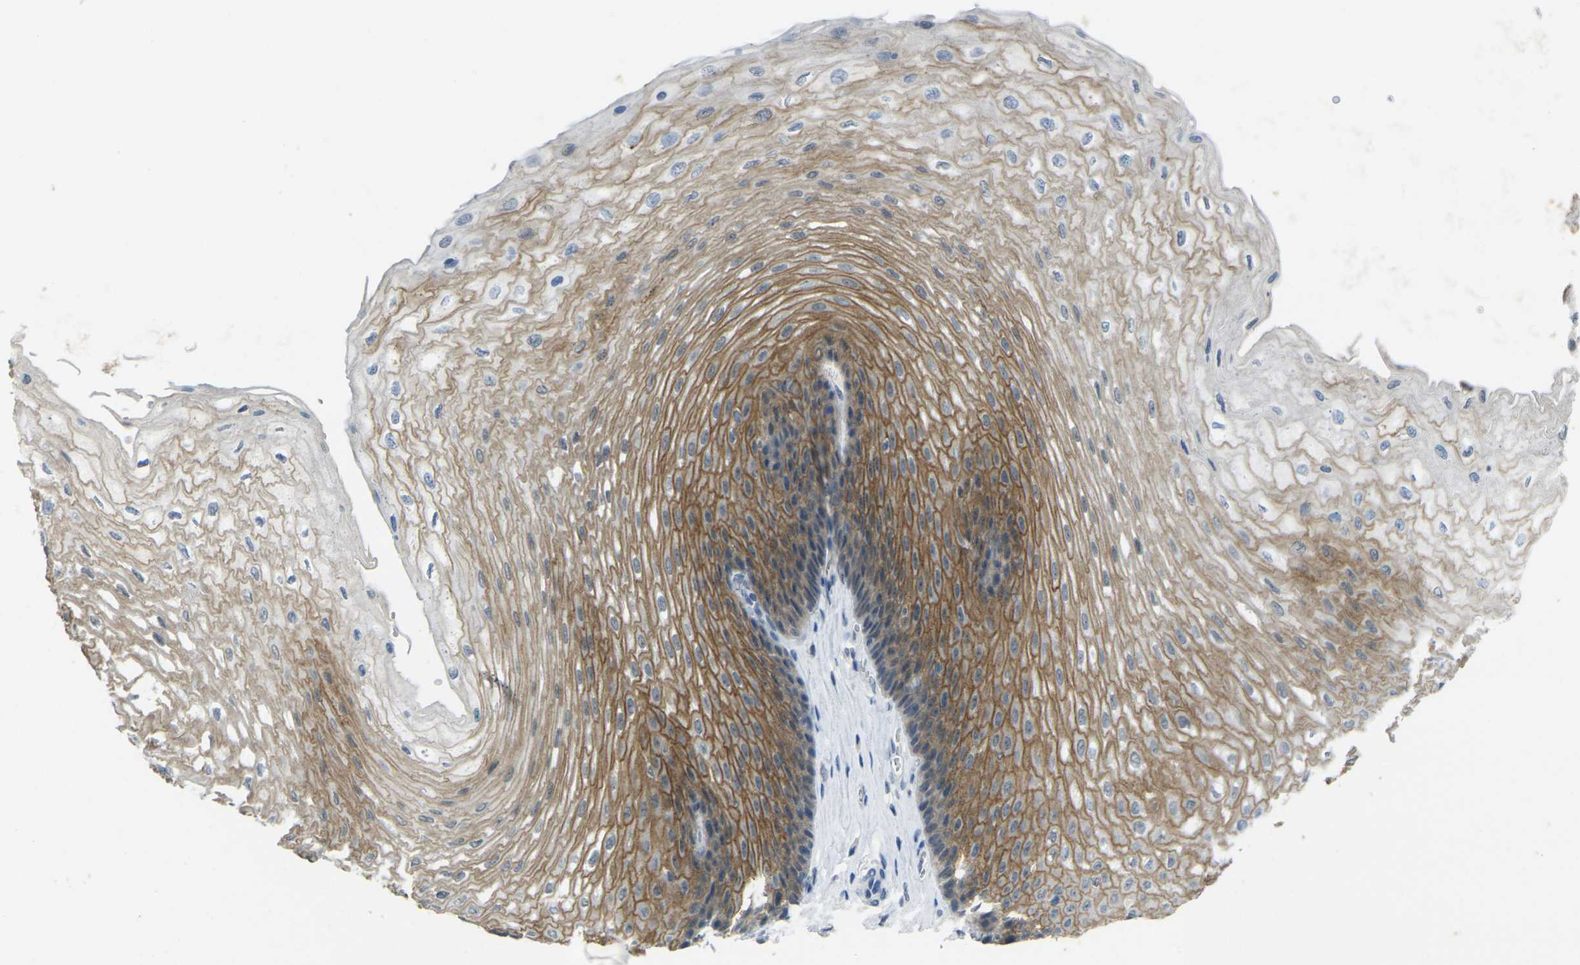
{"staining": {"intensity": "moderate", "quantity": ">75%", "location": "cytoplasmic/membranous"}, "tissue": "esophagus", "cell_type": "Squamous epithelial cells", "image_type": "normal", "snomed": [{"axis": "morphology", "description": "Normal tissue, NOS"}, {"axis": "topography", "description": "Esophagus"}], "caption": "Squamous epithelial cells demonstrate medium levels of moderate cytoplasmic/membranous expression in approximately >75% of cells in normal human esophagus. (Stains: DAB (3,3'-diaminobenzidine) in brown, nuclei in blue, Microscopy: brightfield microscopy at high magnification).", "gene": "SPTBN2", "patient": {"sex": "female", "age": 72}}